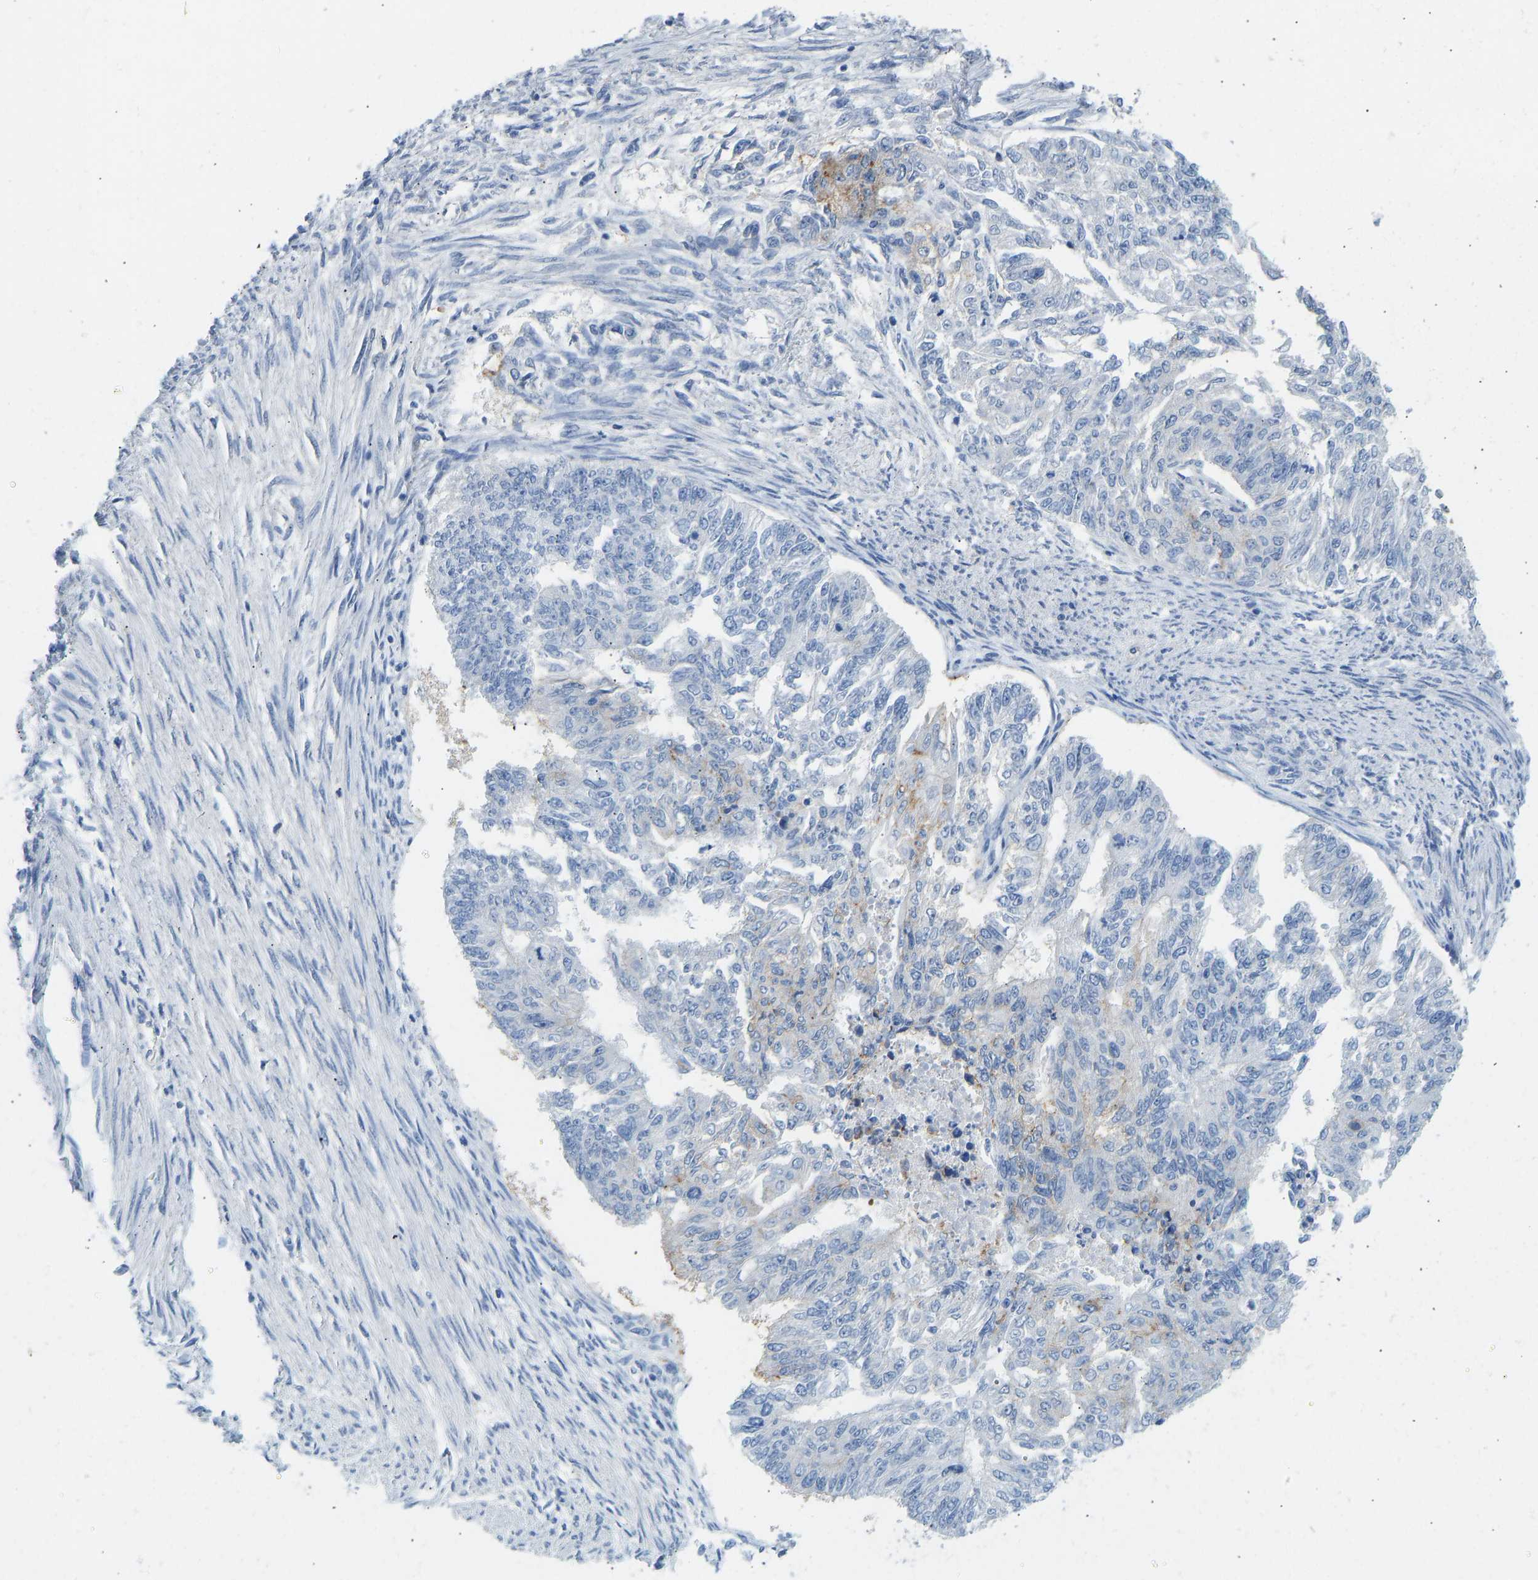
{"staining": {"intensity": "negative", "quantity": "none", "location": "none"}, "tissue": "endometrial cancer", "cell_type": "Tumor cells", "image_type": "cancer", "snomed": [{"axis": "morphology", "description": "Adenocarcinoma, NOS"}, {"axis": "topography", "description": "Endometrium"}], "caption": "Endometrial adenocarcinoma was stained to show a protein in brown. There is no significant positivity in tumor cells. Nuclei are stained in blue.", "gene": "ATP1A1", "patient": {"sex": "female", "age": 32}}